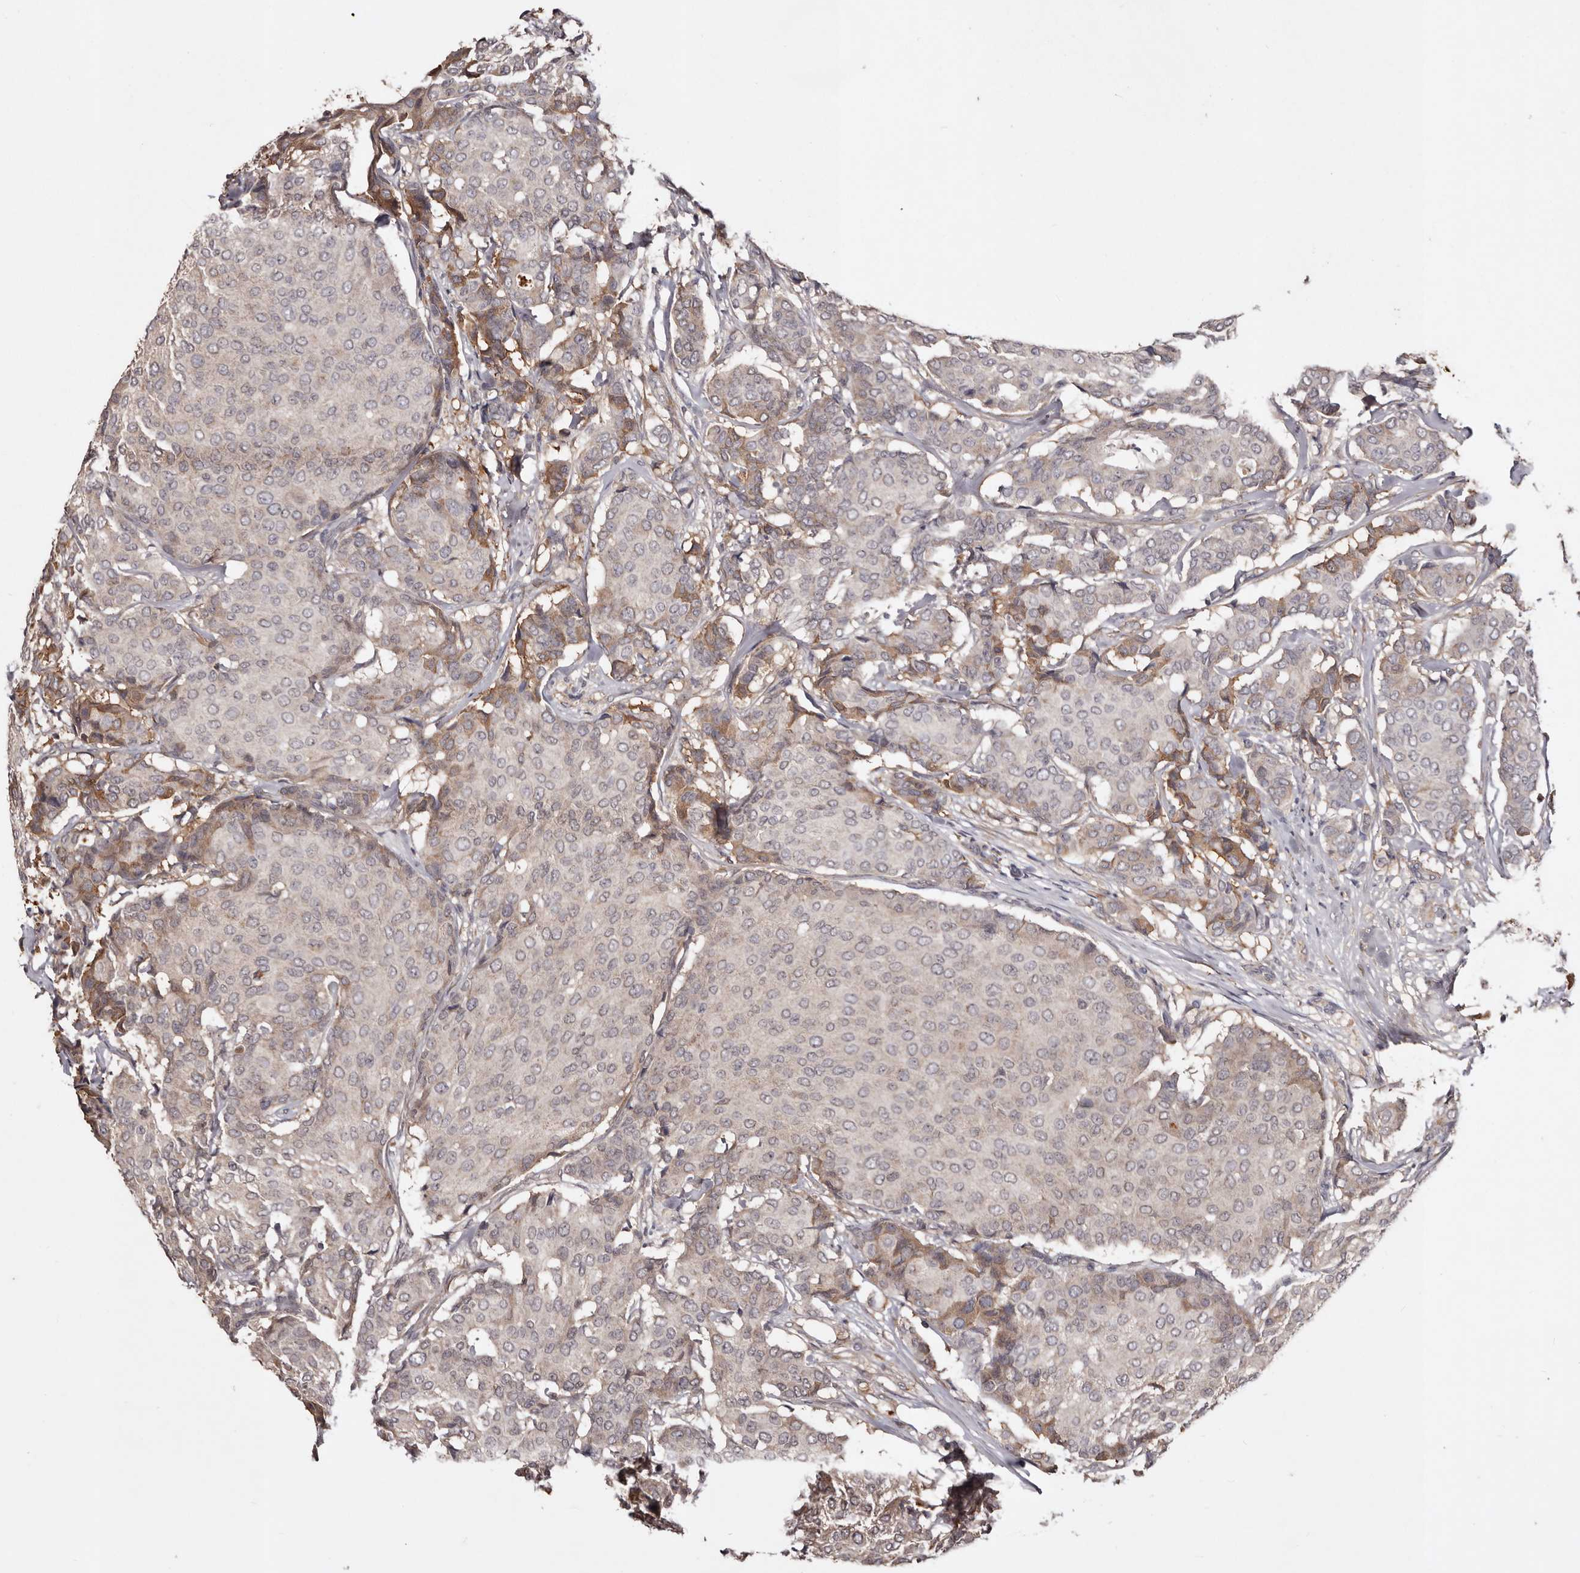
{"staining": {"intensity": "moderate", "quantity": "<25%", "location": "cytoplasmic/membranous"}, "tissue": "breast cancer", "cell_type": "Tumor cells", "image_type": "cancer", "snomed": [{"axis": "morphology", "description": "Duct carcinoma"}, {"axis": "topography", "description": "Breast"}], "caption": "A high-resolution image shows immunohistochemistry staining of breast cancer, which exhibits moderate cytoplasmic/membranous staining in approximately <25% of tumor cells.", "gene": "CYP1B1", "patient": {"sex": "female", "age": 75}}